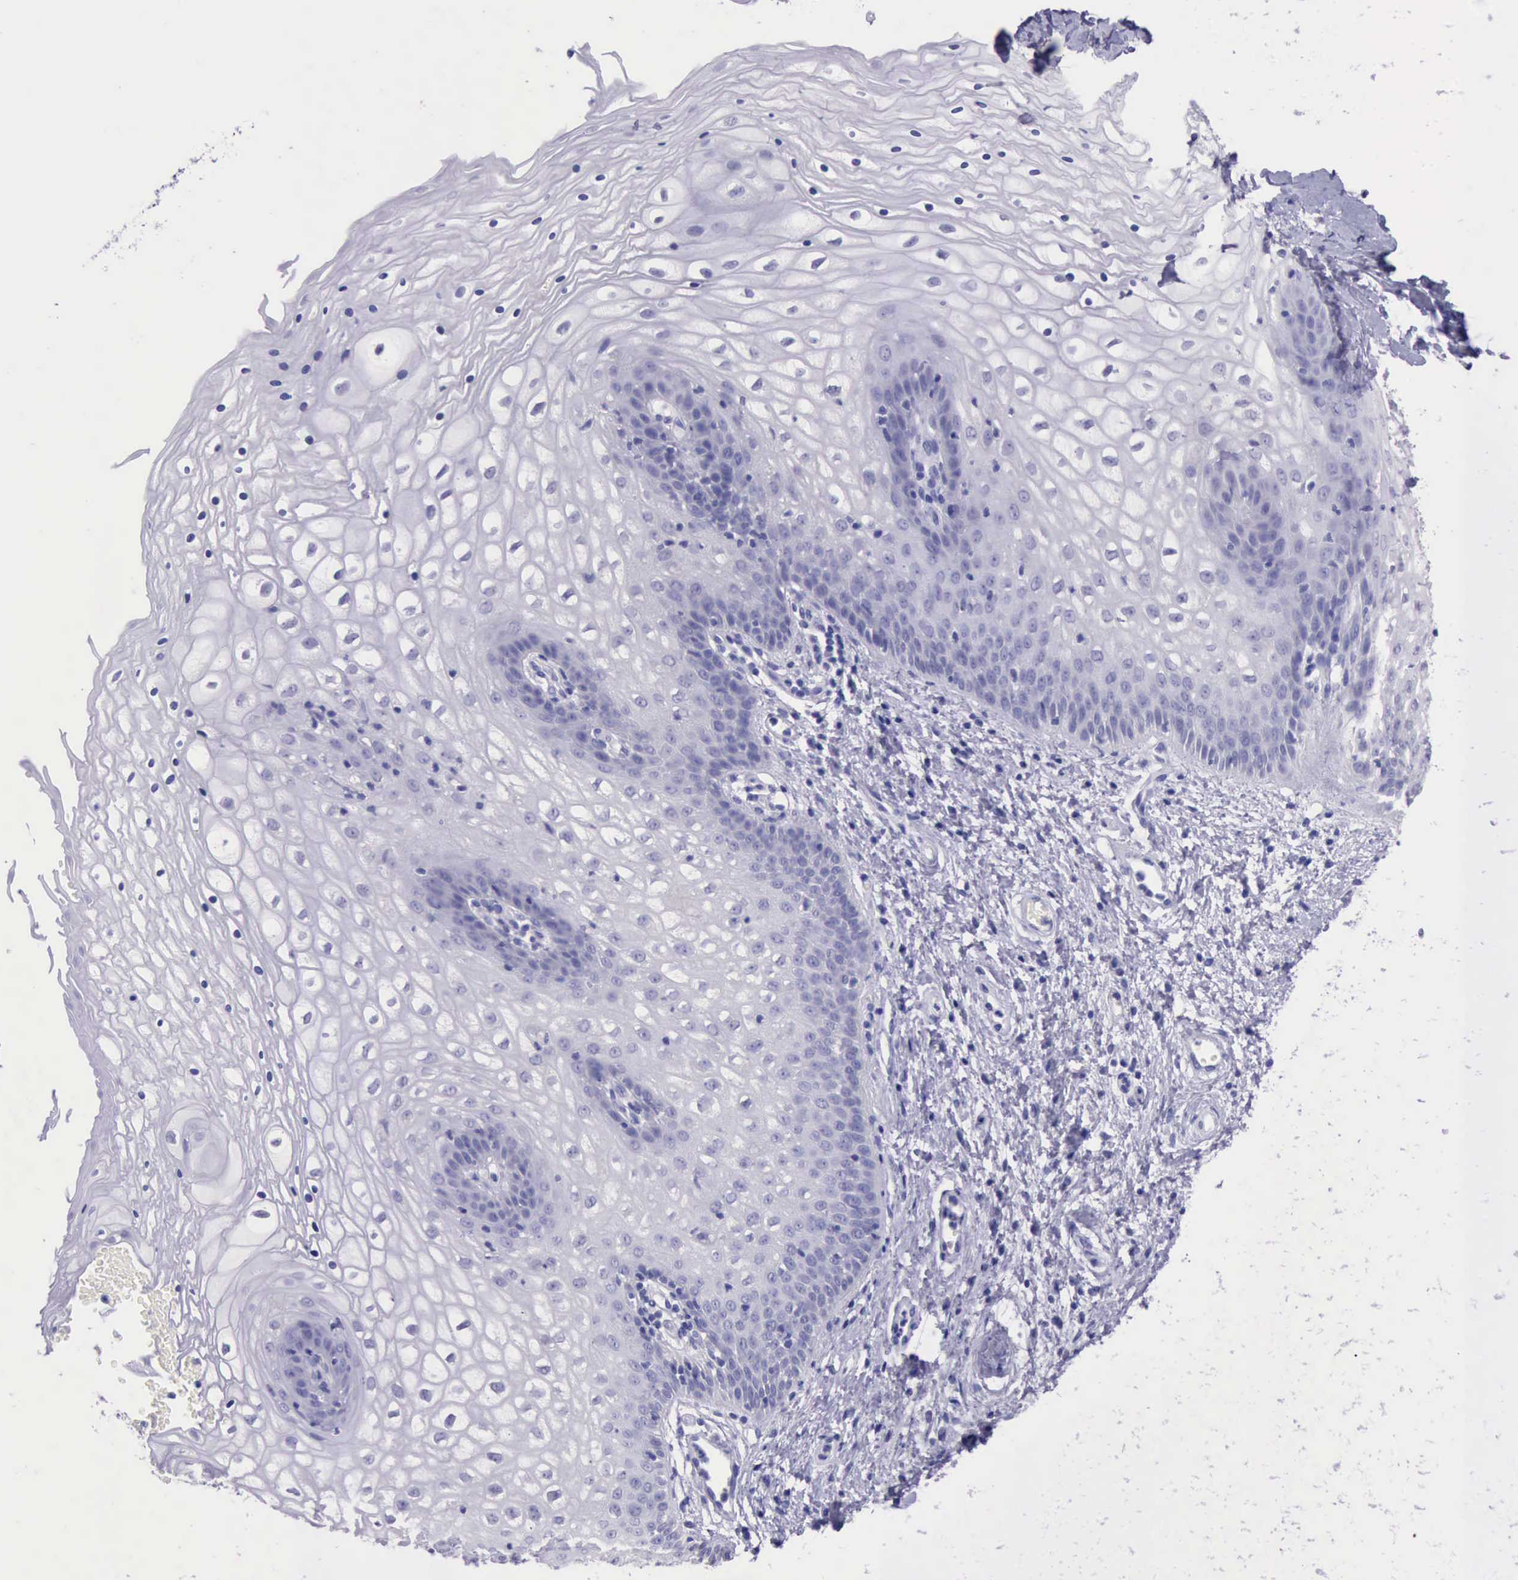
{"staining": {"intensity": "negative", "quantity": "none", "location": "none"}, "tissue": "vagina", "cell_type": "Squamous epithelial cells", "image_type": "normal", "snomed": [{"axis": "morphology", "description": "Normal tissue, NOS"}, {"axis": "topography", "description": "Vagina"}], "caption": "Immunohistochemistry image of normal human vagina stained for a protein (brown), which shows no expression in squamous epithelial cells.", "gene": "LRFN5", "patient": {"sex": "female", "age": 34}}